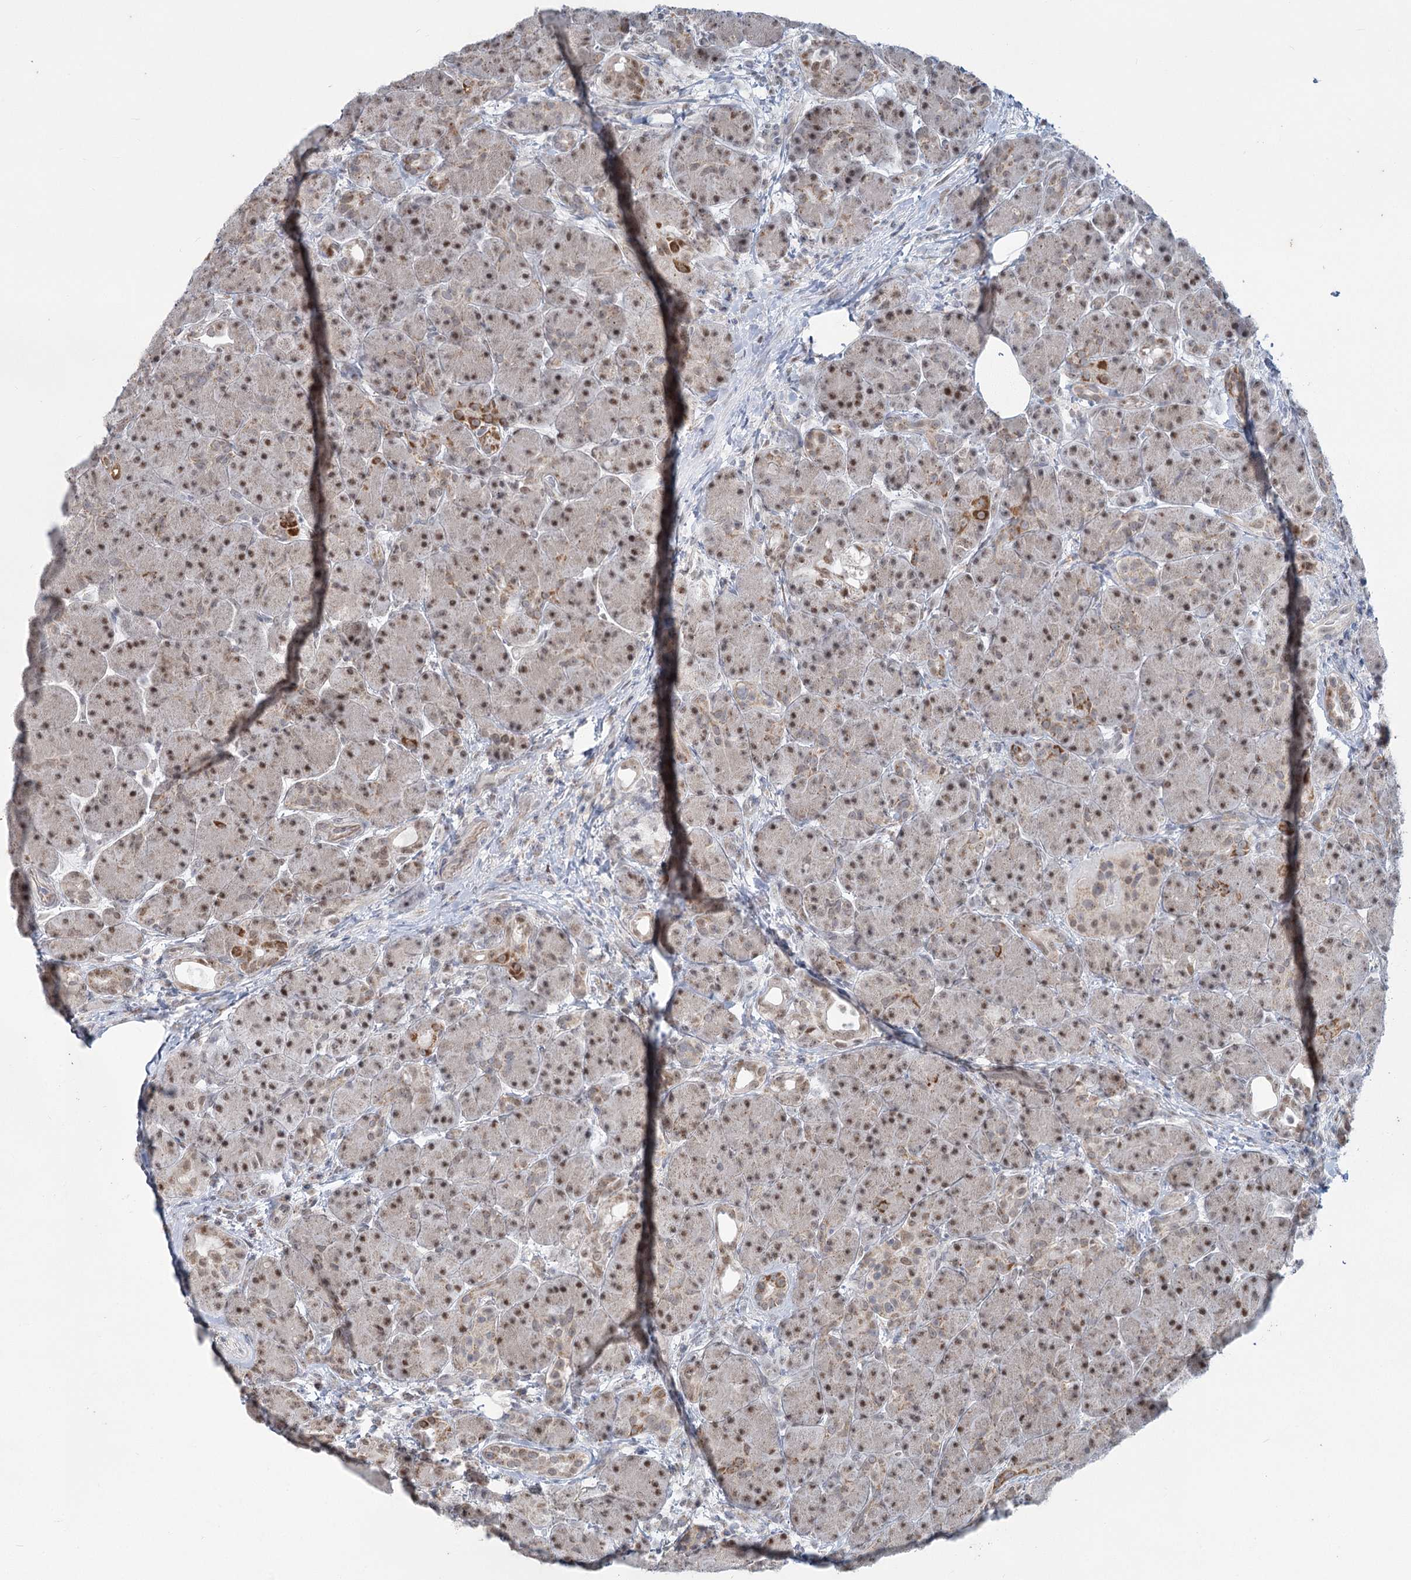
{"staining": {"intensity": "moderate", "quantity": "25%-75%", "location": "cytoplasmic/membranous,nuclear"}, "tissue": "pancreas", "cell_type": "Exocrine glandular cells", "image_type": "normal", "snomed": [{"axis": "morphology", "description": "Normal tissue, NOS"}, {"axis": "topography", "description": "Pancreas"}], "caption": "A photomicrograph of pancreas stained for a protein demonstrates moderate cytoplasmic/membranous,nuclear brown staining in exocrine glandular cells. The protein is stained brown, and the nuclei are stained in blue (DAB (3,3'-diaminobenzidine) IHC with brightfield microscopy, high magnification).", "gene": "MTG1", "patient": {"sex": "male", "age": 63}}